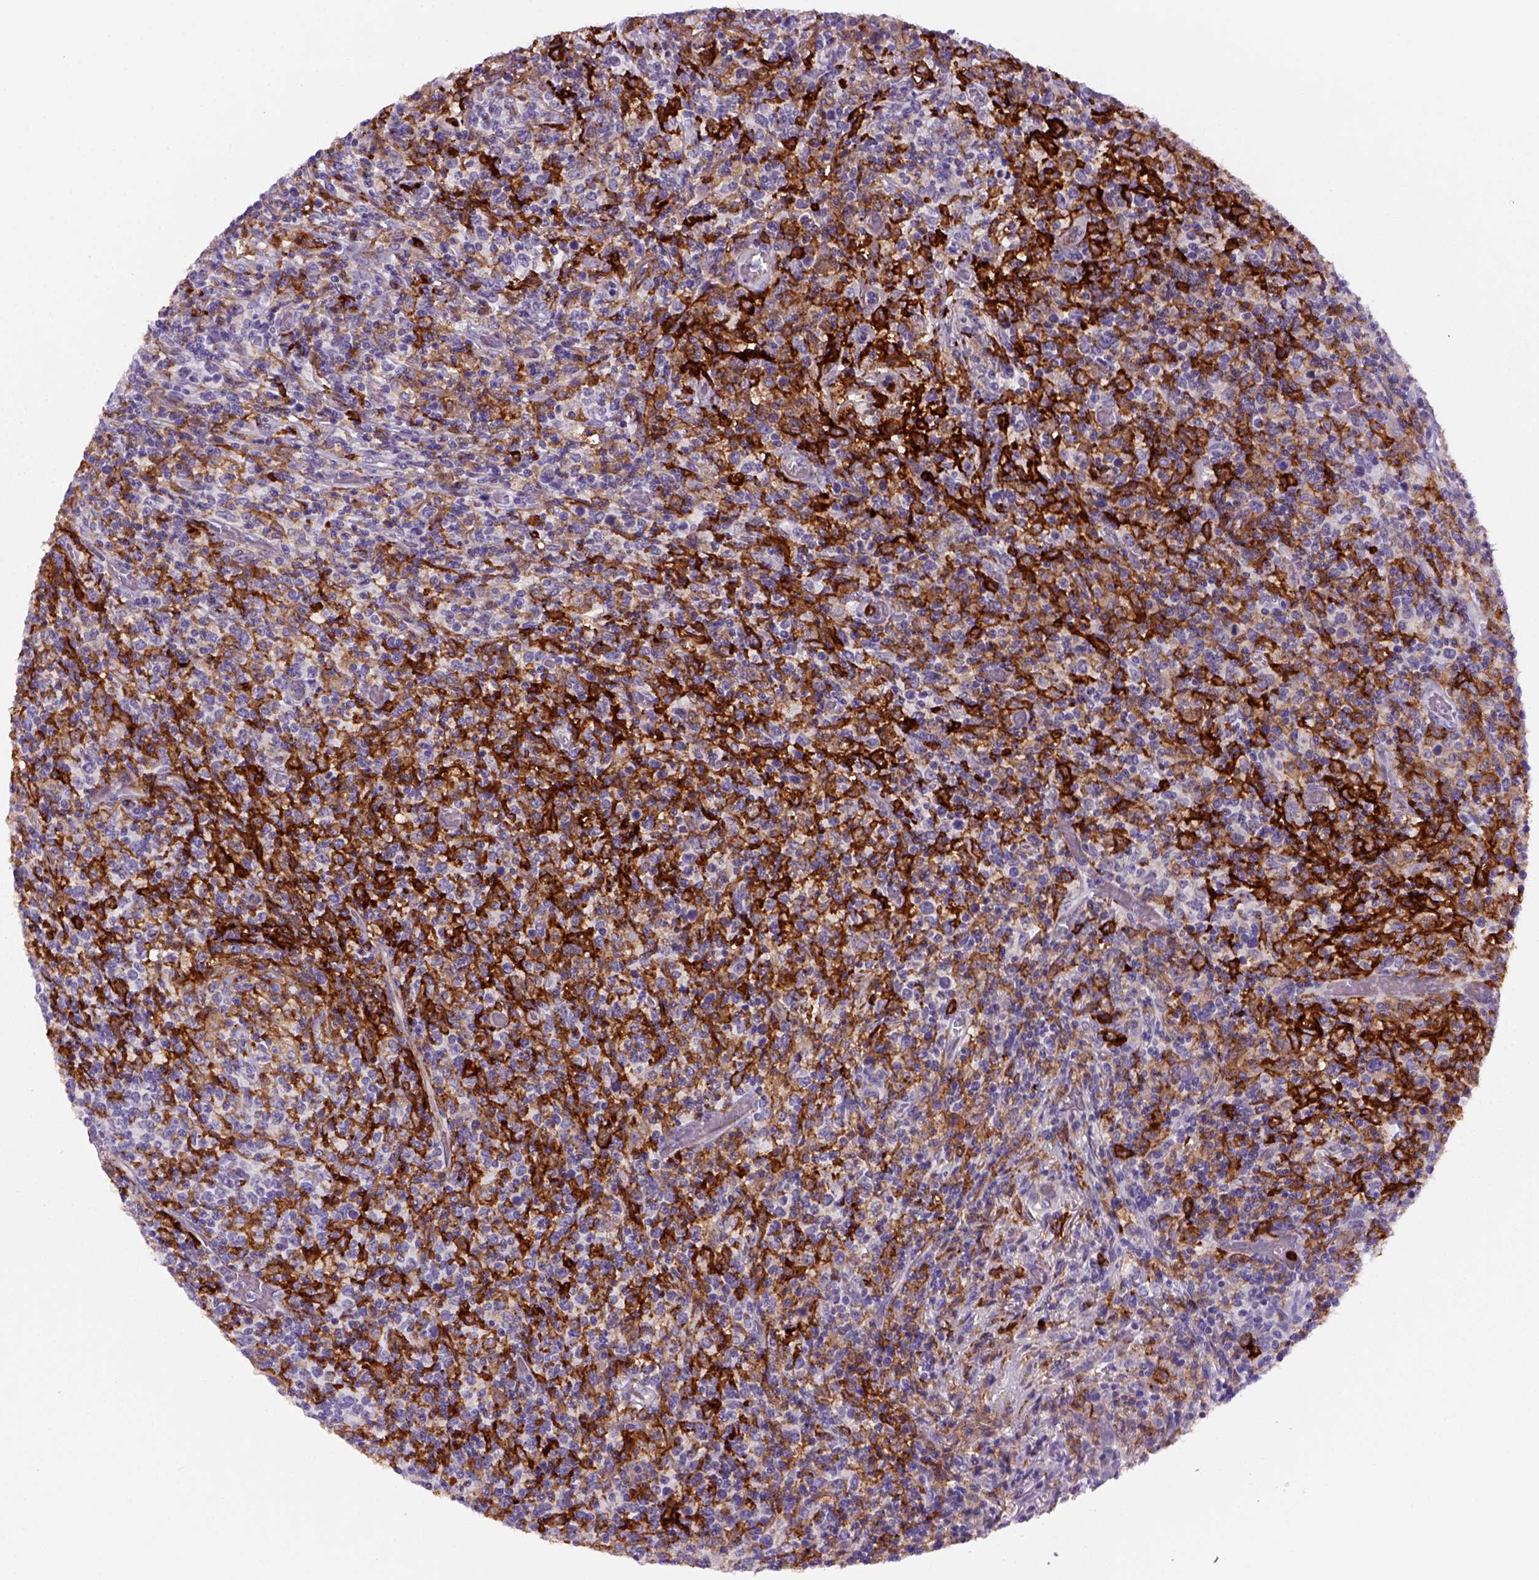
{"staining": {"intensity": "negative", "quantity": "none", "location": "none"}, "tissue": "lymphoma", "cell_type": "Tumor cells", "image_type": "cancer", "snomed": [{"axis": "morphology", "description": "Malignant lymphoma, non-Hodgkin's type, High grade"}, {"axis": "topography", "description": "Lung"}], "caption": "High-grade malignant lymphoma, non-Hodgkin's type was stained to show a protein in brown. There is no significant positivity in tumor cells.", "gene": "CD14", "patient": {"sex": "male", "age": 79}}